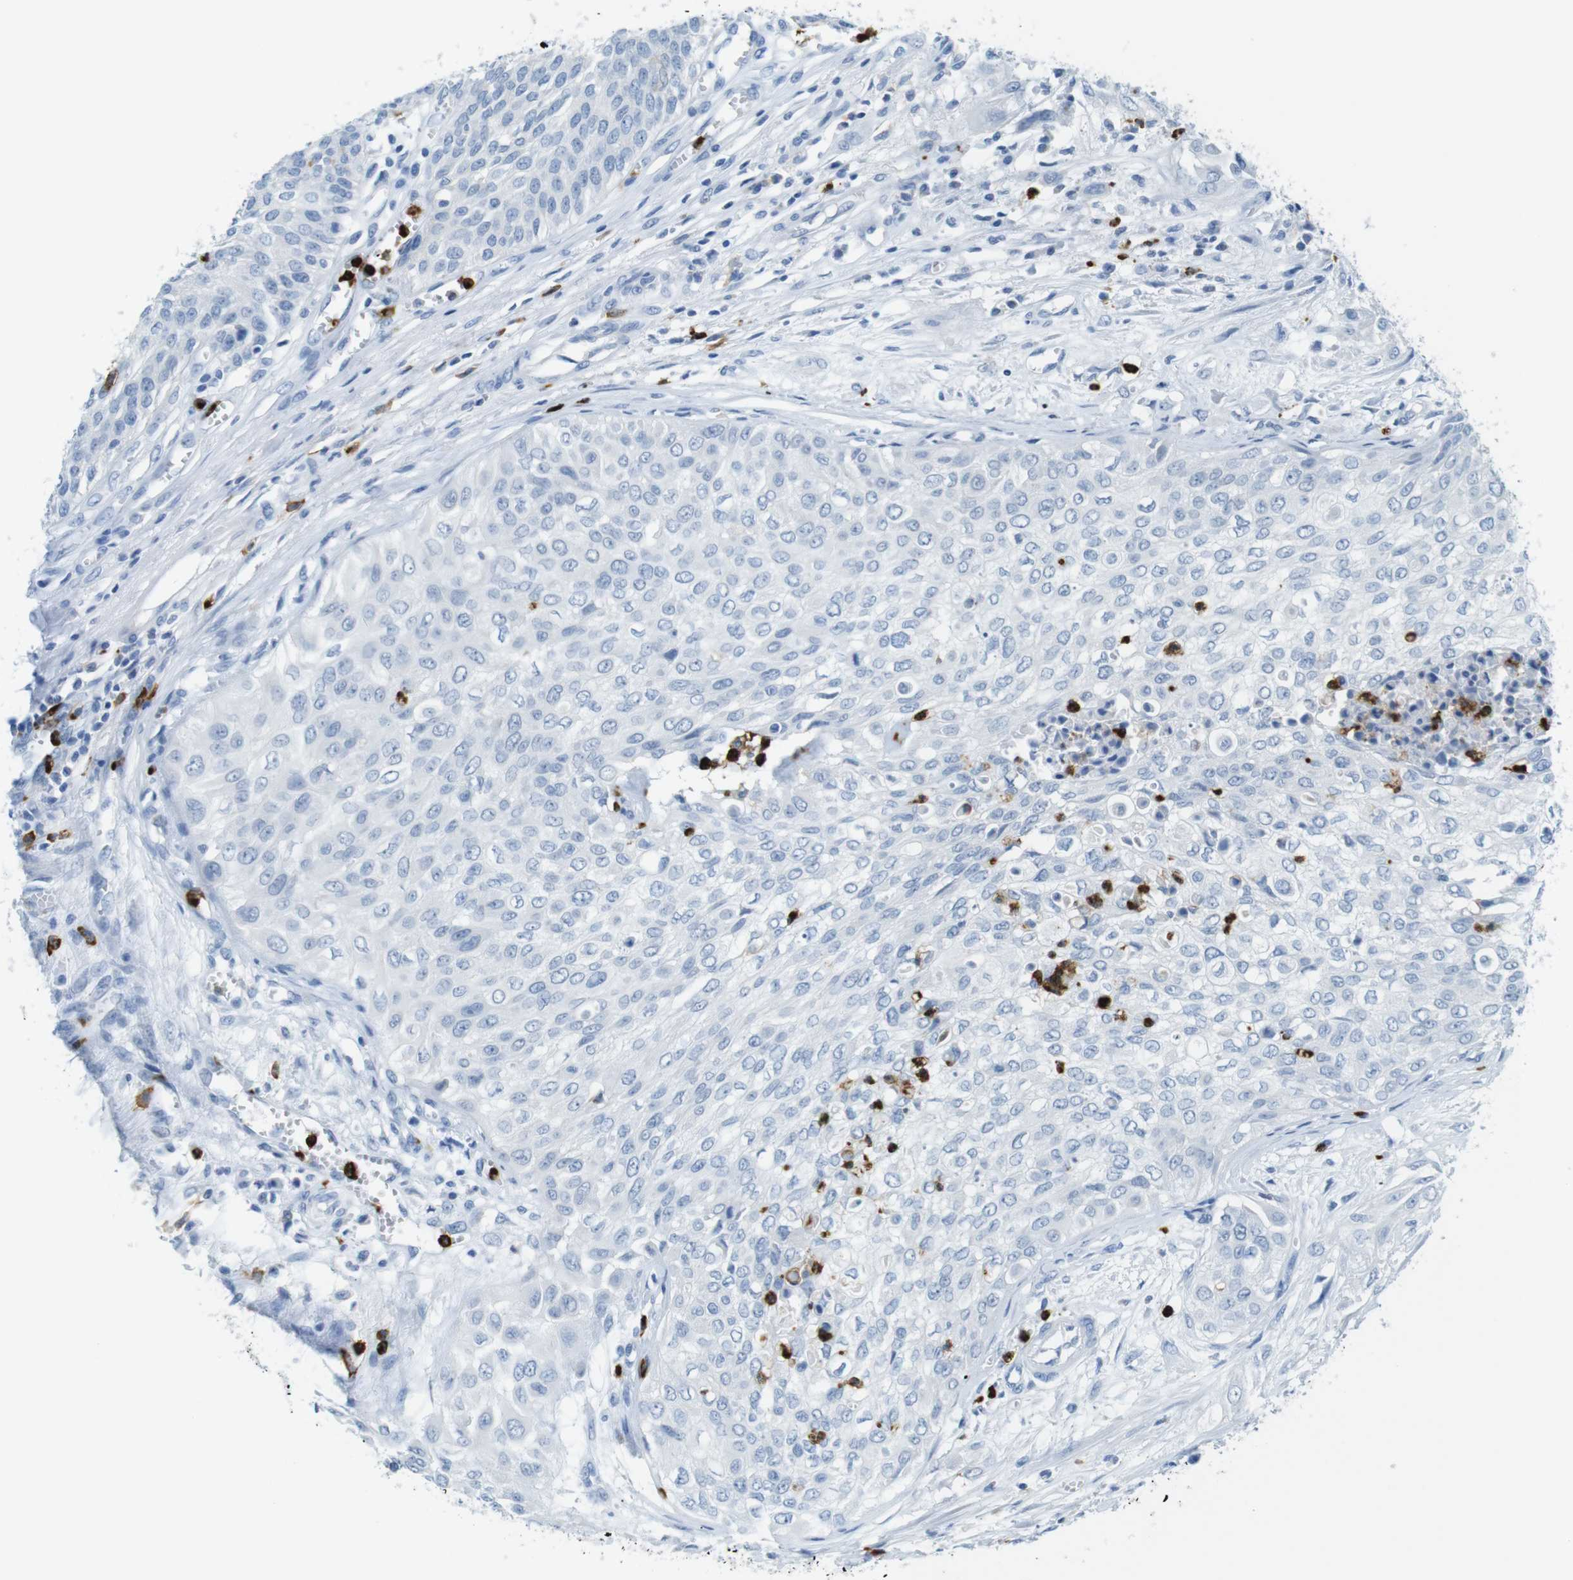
{"staining": {"intensity": "negative", "quantity": "none", "location": "none"}, "tissue": "urothelial cancer", "cell_type": "Tumor cells", "image_type": "cancer", "snomed": [{"axis": "morphology", "description": "Urothelial carcinoma, High grade"}, {"axis": "topography", "description": "Urinary bladder"}], "caption": "This is an IHC micrograph of urothelial carcinoma (high-grade). There is no staining in tumor cells.", "gene": "MCEMP1", "patient": {"sex": "male", "age": 57}}